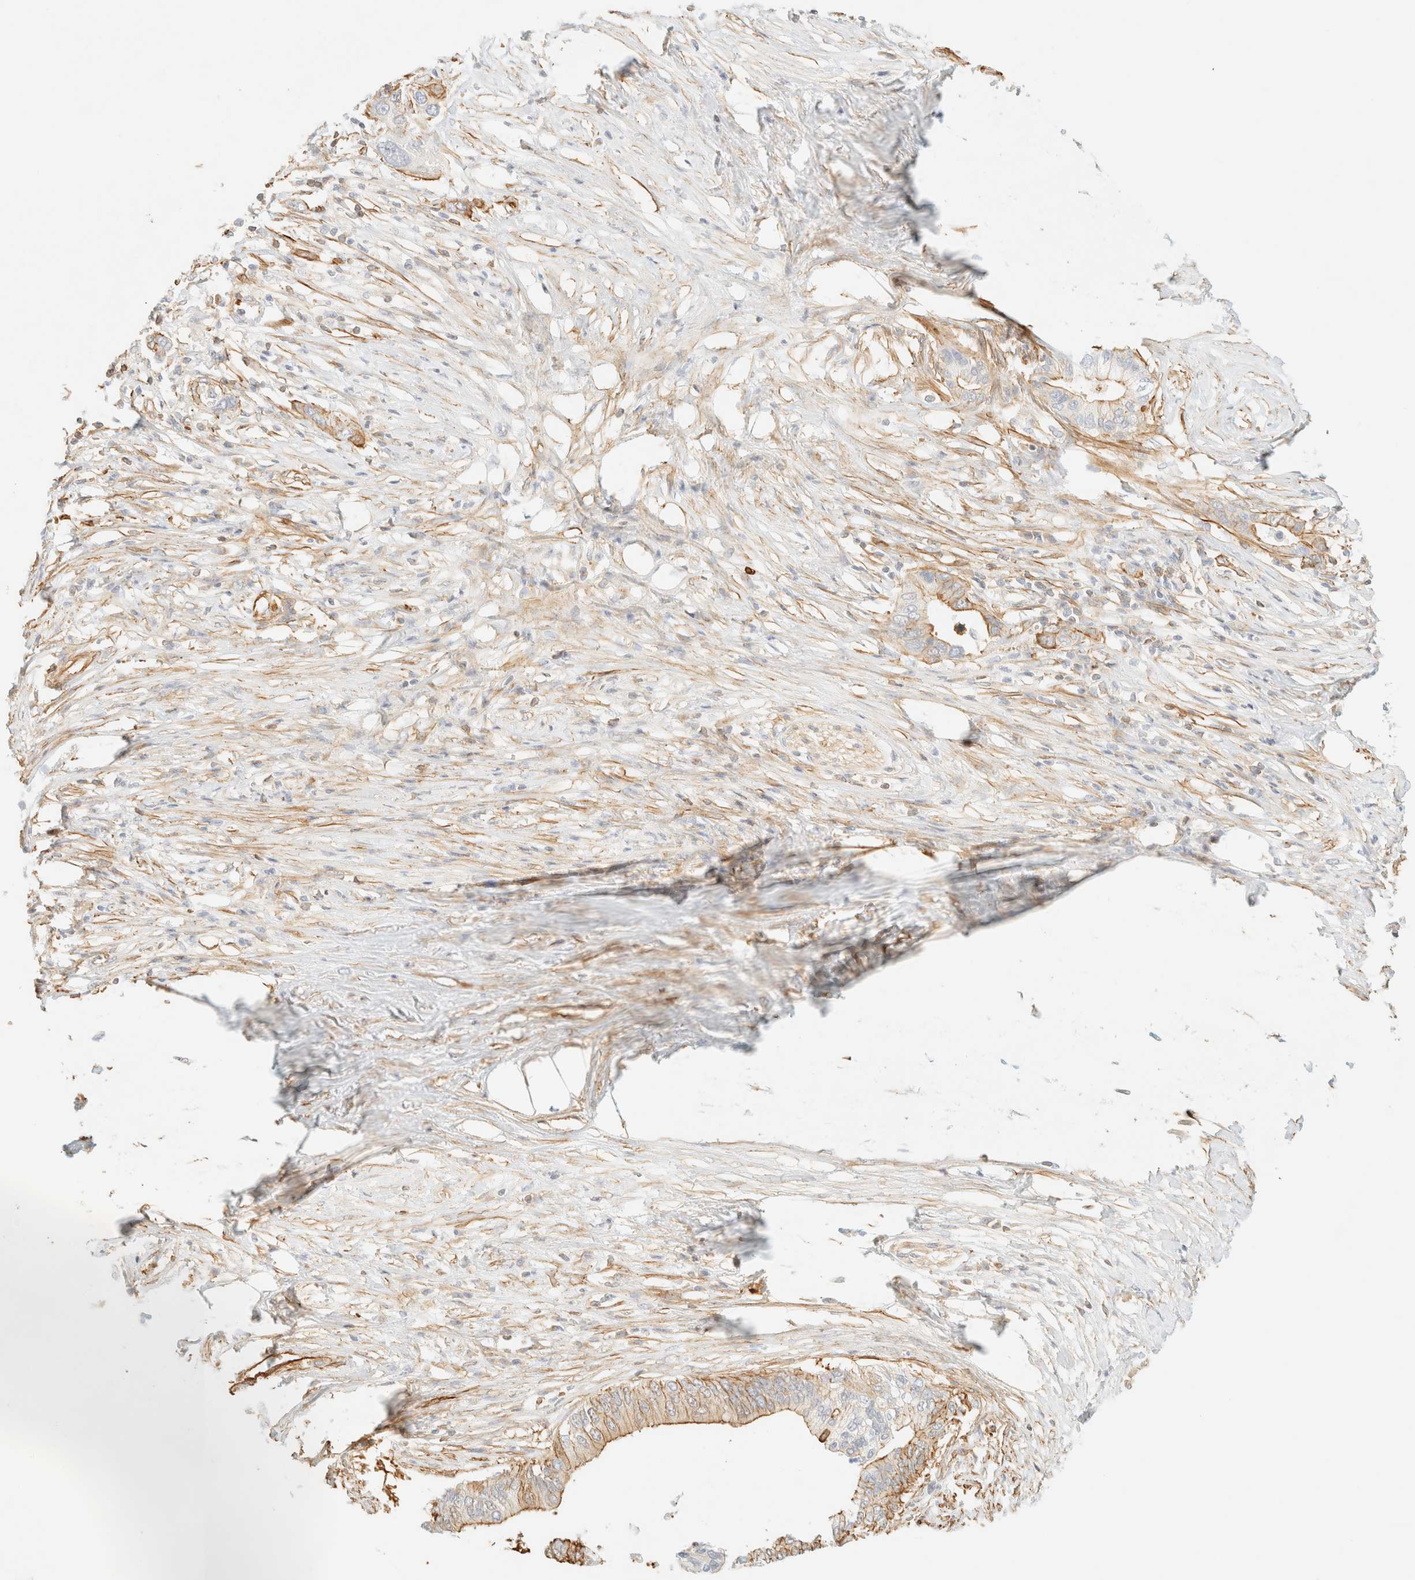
{"staining": {"intensity": "moderate", "quantity": ">75%", "location": "cytoplasmic/membranous"}, "tissue": "pancreatic cancer", "cell_type": "Tumor cells", "image_type": "cancer", "snomed": [{"axis": "morphology", "description": "Normal tissue, NOS"}, {"axis": "morphology", "description": "Adenocarcinoma, NOS"}, {"axis": "topography", "description": "Pancreas"}, {"axis": "topography", "description": "Peripheral nerve tissue"}], "caption": "Immunohistochemical staining of human pancreatic cancer shows moderate cytoplasmic/membranous protein expression in about >75% of tumor cells. The staining is performed using DAB brown chromogen to label protein expression. The nuclei are counter-stained blue using hematoxylin.", "gene": "OTOP2", "patient": {"sex": "male", "age": 59}}